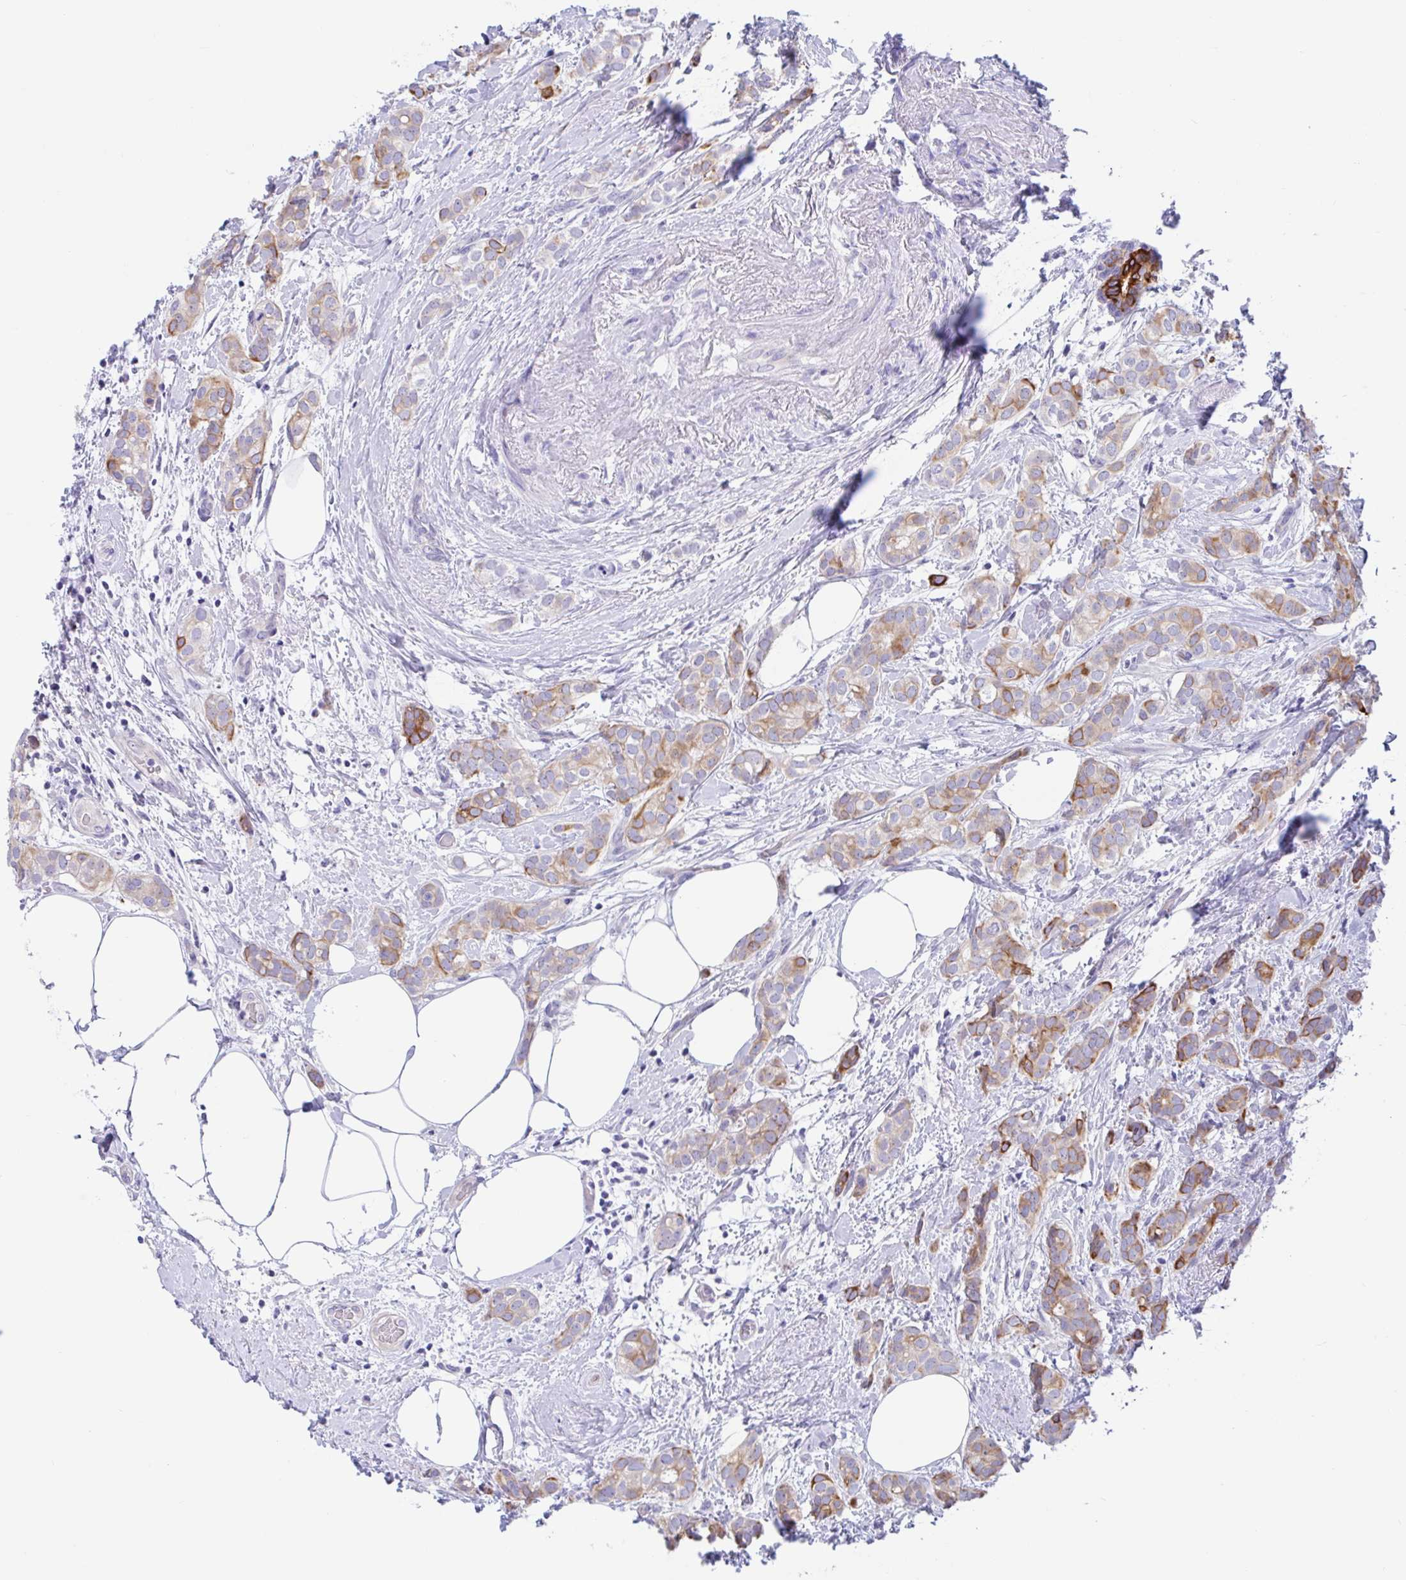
{"staining": {"intensity": "moderate", "quantity": "25%-75%", "location": "cytoplasmic/membranous"}, "tissue": "breast cancer", "cell_type": "Tumor cells", "image_type": "cancer", "snomed": [{"axis": "morphology", "description": "Duct carcinoma"}, {"axis": "topography", "description": "Breast"}], "caption": "Human breast cancer (infiltrating ductal carcinoma) stained for a protein (brown) displays moderate cytoplasmic/membranous positive expression in approximately 25%-75% of tumor cells.", "gene": "OR6N2", "patient": {"sex": "female", "age": 73}}